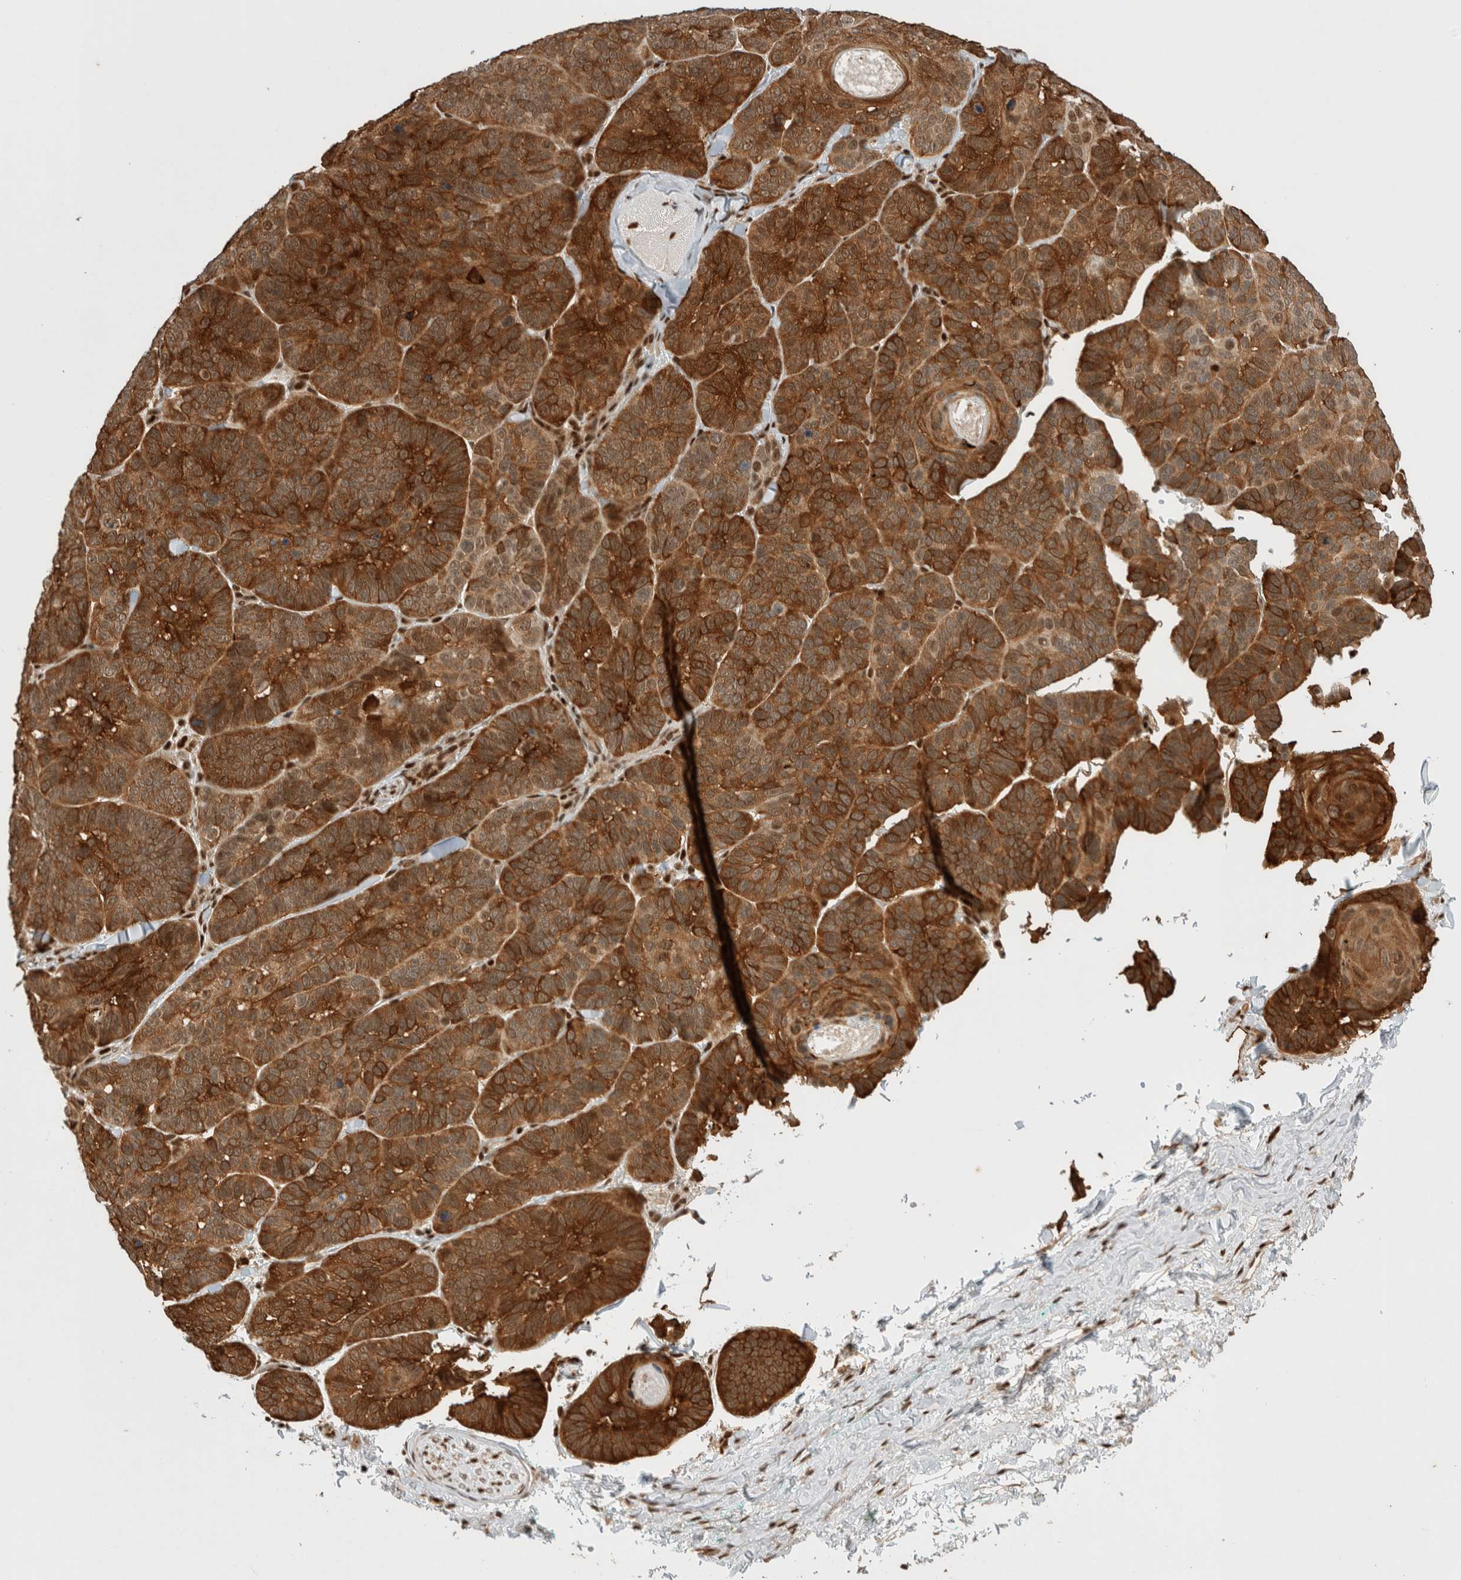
{"staining": {"intensity": "strong", "quantity": ">75%", "location": "cytoplasmic/membranous,nuclear"}, "tissue": "skin cancer", "cell_type": "Tumor cells", "image_type": "cancer", "snomed": [{"axis": "morphology", "description": "Basal cell carcinoma"}, {"axis": "topography", "description": "Skin"}], "caption": "Immunohistochemical staining of human skin basal cell carcinoma exhibits strong cytoplasmic/membranous and nuclear protein positivity in about >75% of tumor cells.", "gene": "SNRNP40", "patient": {"sex": "male", "age": 62}}